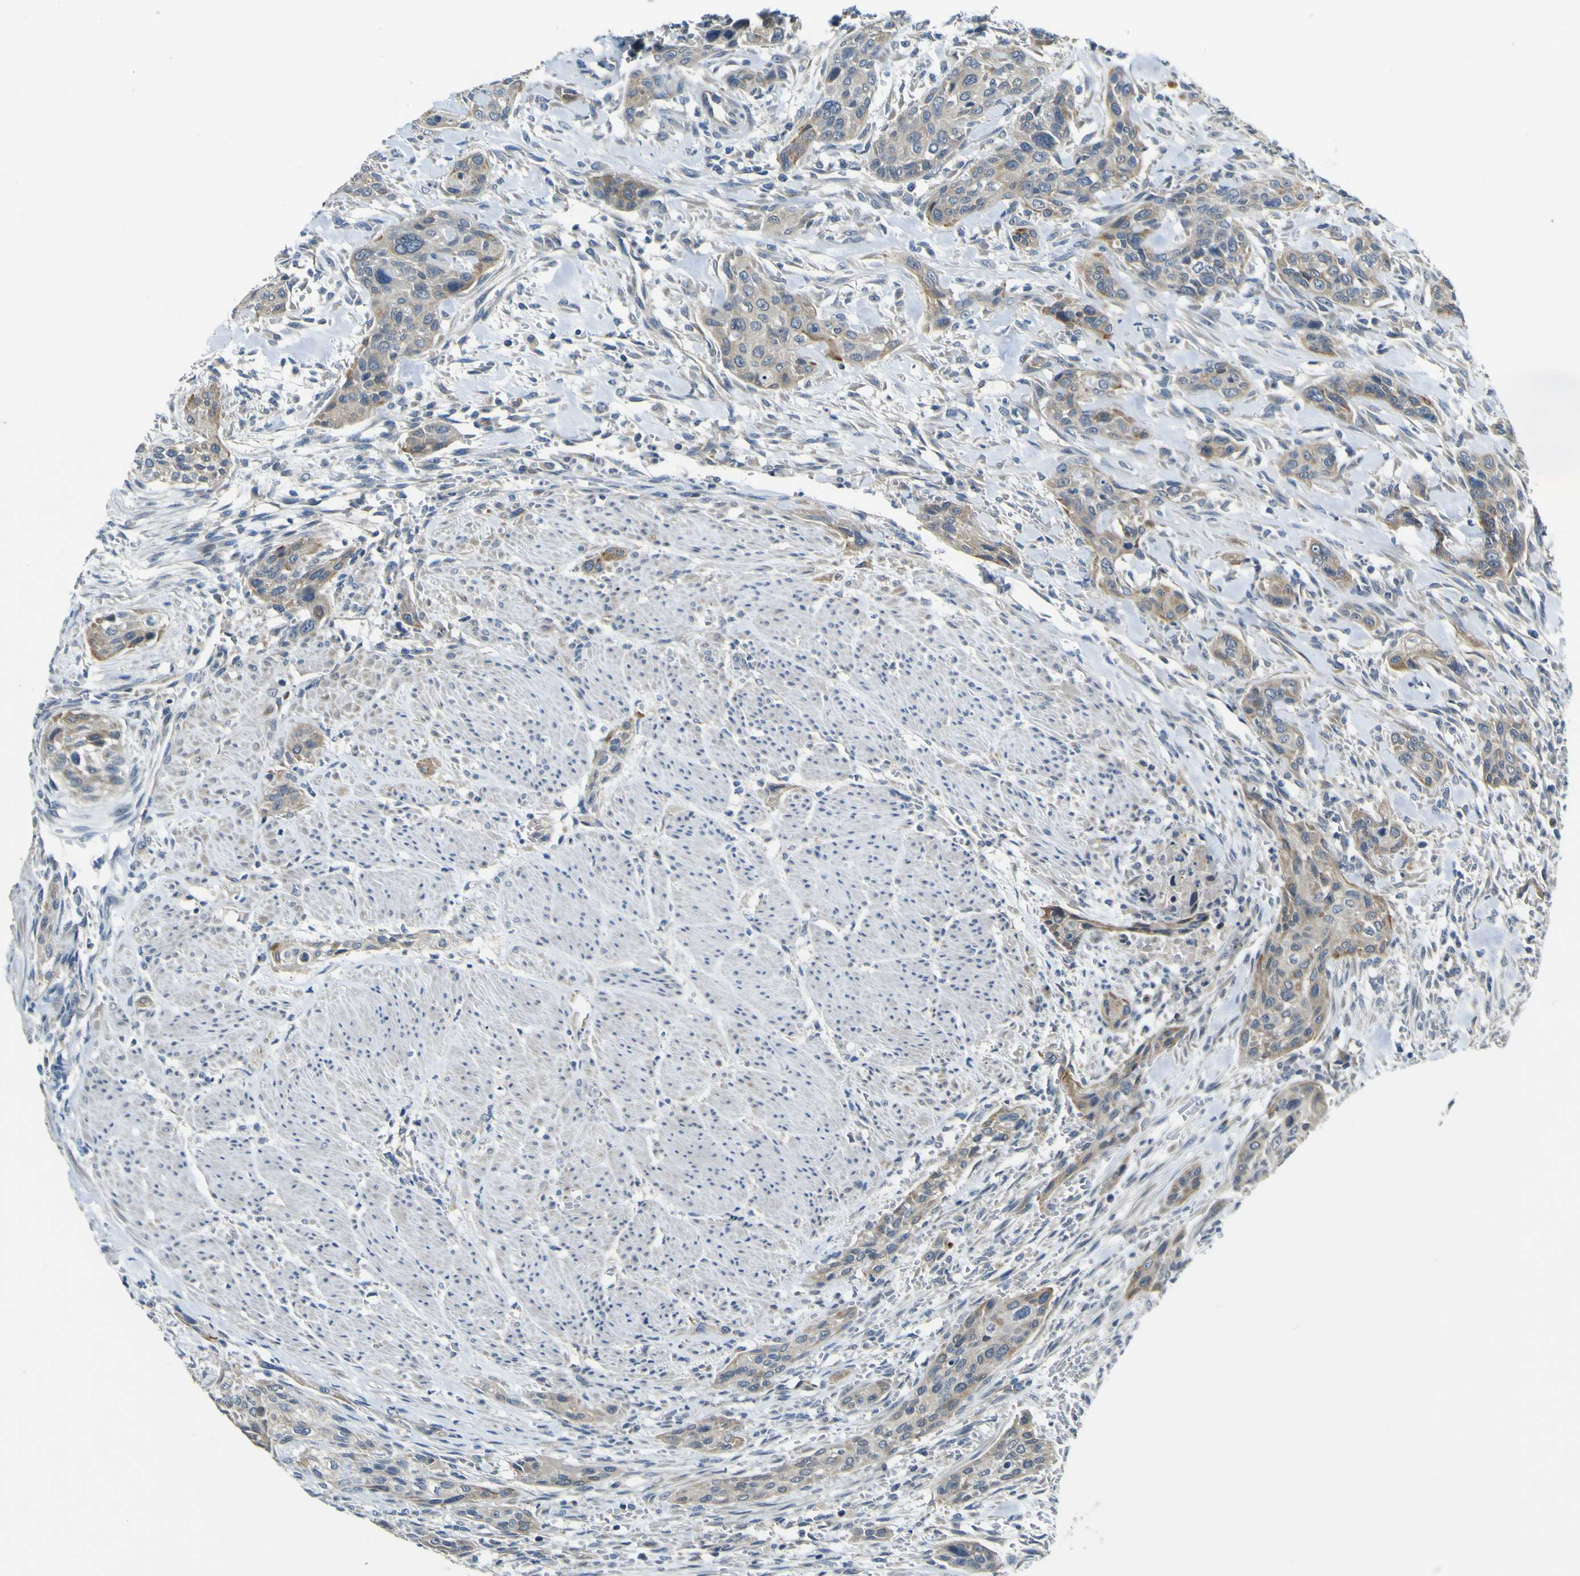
{"staining": {"intensity": "weak", "quantity": "25%-75%", "location": "cytoplasmic/membranous"}, "tissue": "urothelial cancer", "cell_type": "Tumor cells", "image_type": "cancer", "snomed": [{"axis": "morphology", "description": "Urothelial carcinoma, High grade"}, {"axis": "topography", "description": "Urinary bladder"}], "caption": "Urothelial cancer stained for a protein (brown) reveals weak cytoplasmic/membranous positive positivity in approximately 25%-75% of tumor cells.", "gene": "LDLR", "patient": {"sex": "male", "age": 35}}